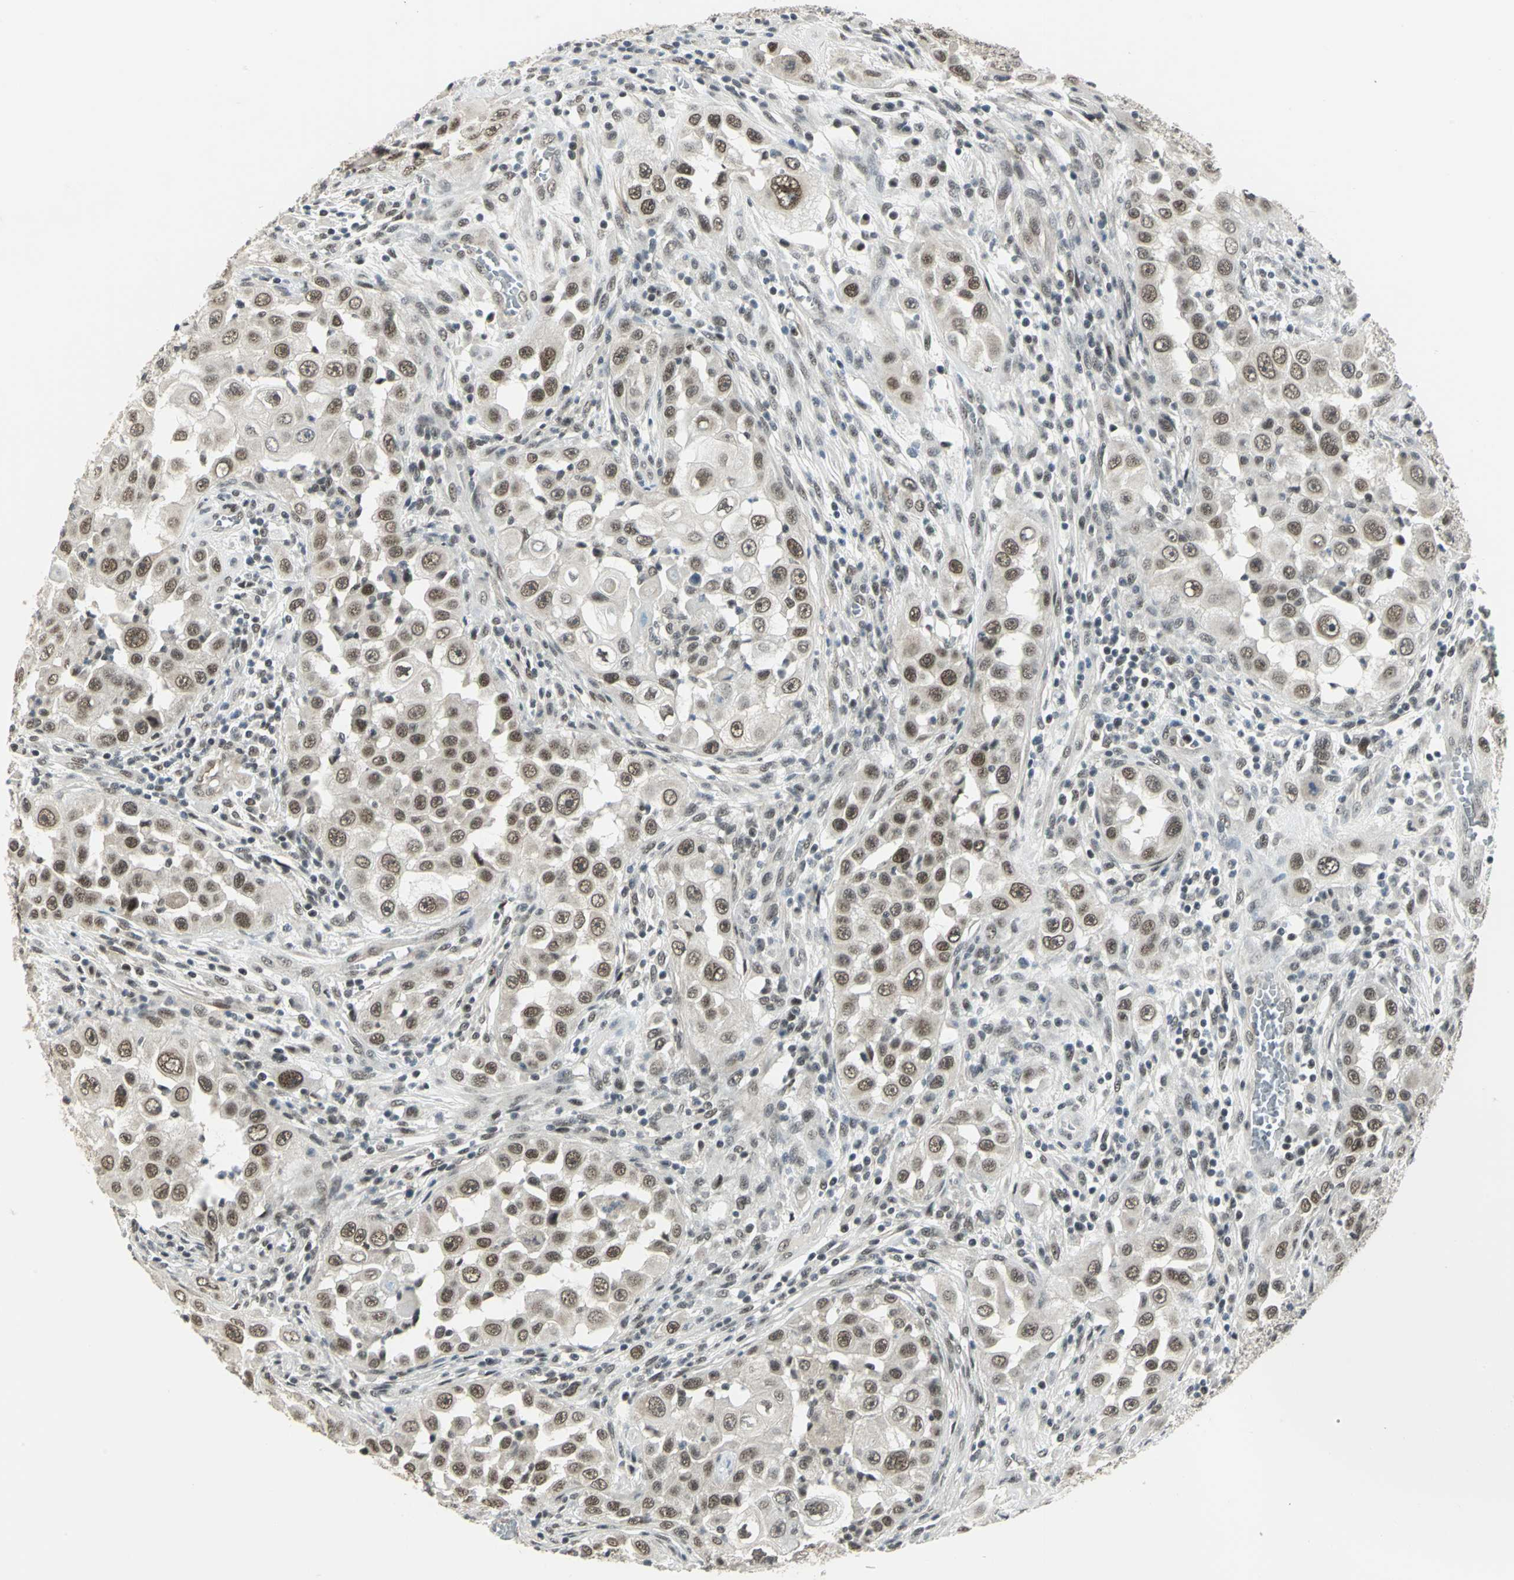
{"staining": {"intensity": "moderate", "quantity": ">75%", "location": "nuclear"}, "tissue": "head and neck cancer", "cell_type": "Tumor cells", "image_type": "cancer", "snomed": [{"axis": "morphology", "description": "Carcinoma, NOS"}, {"axis": "topography", "description": "Head-Neck"}], "caption": "This photomicrograph exhibits head and neck carcinoma stained with immunohistochemistry to label a protein in brown. The nuclear of tumor cells show moderate positivity for the protein. Nuclei are counter-stained blue.", "gene": "MTA1", "patient": {"sex": "male", "age": 87}}